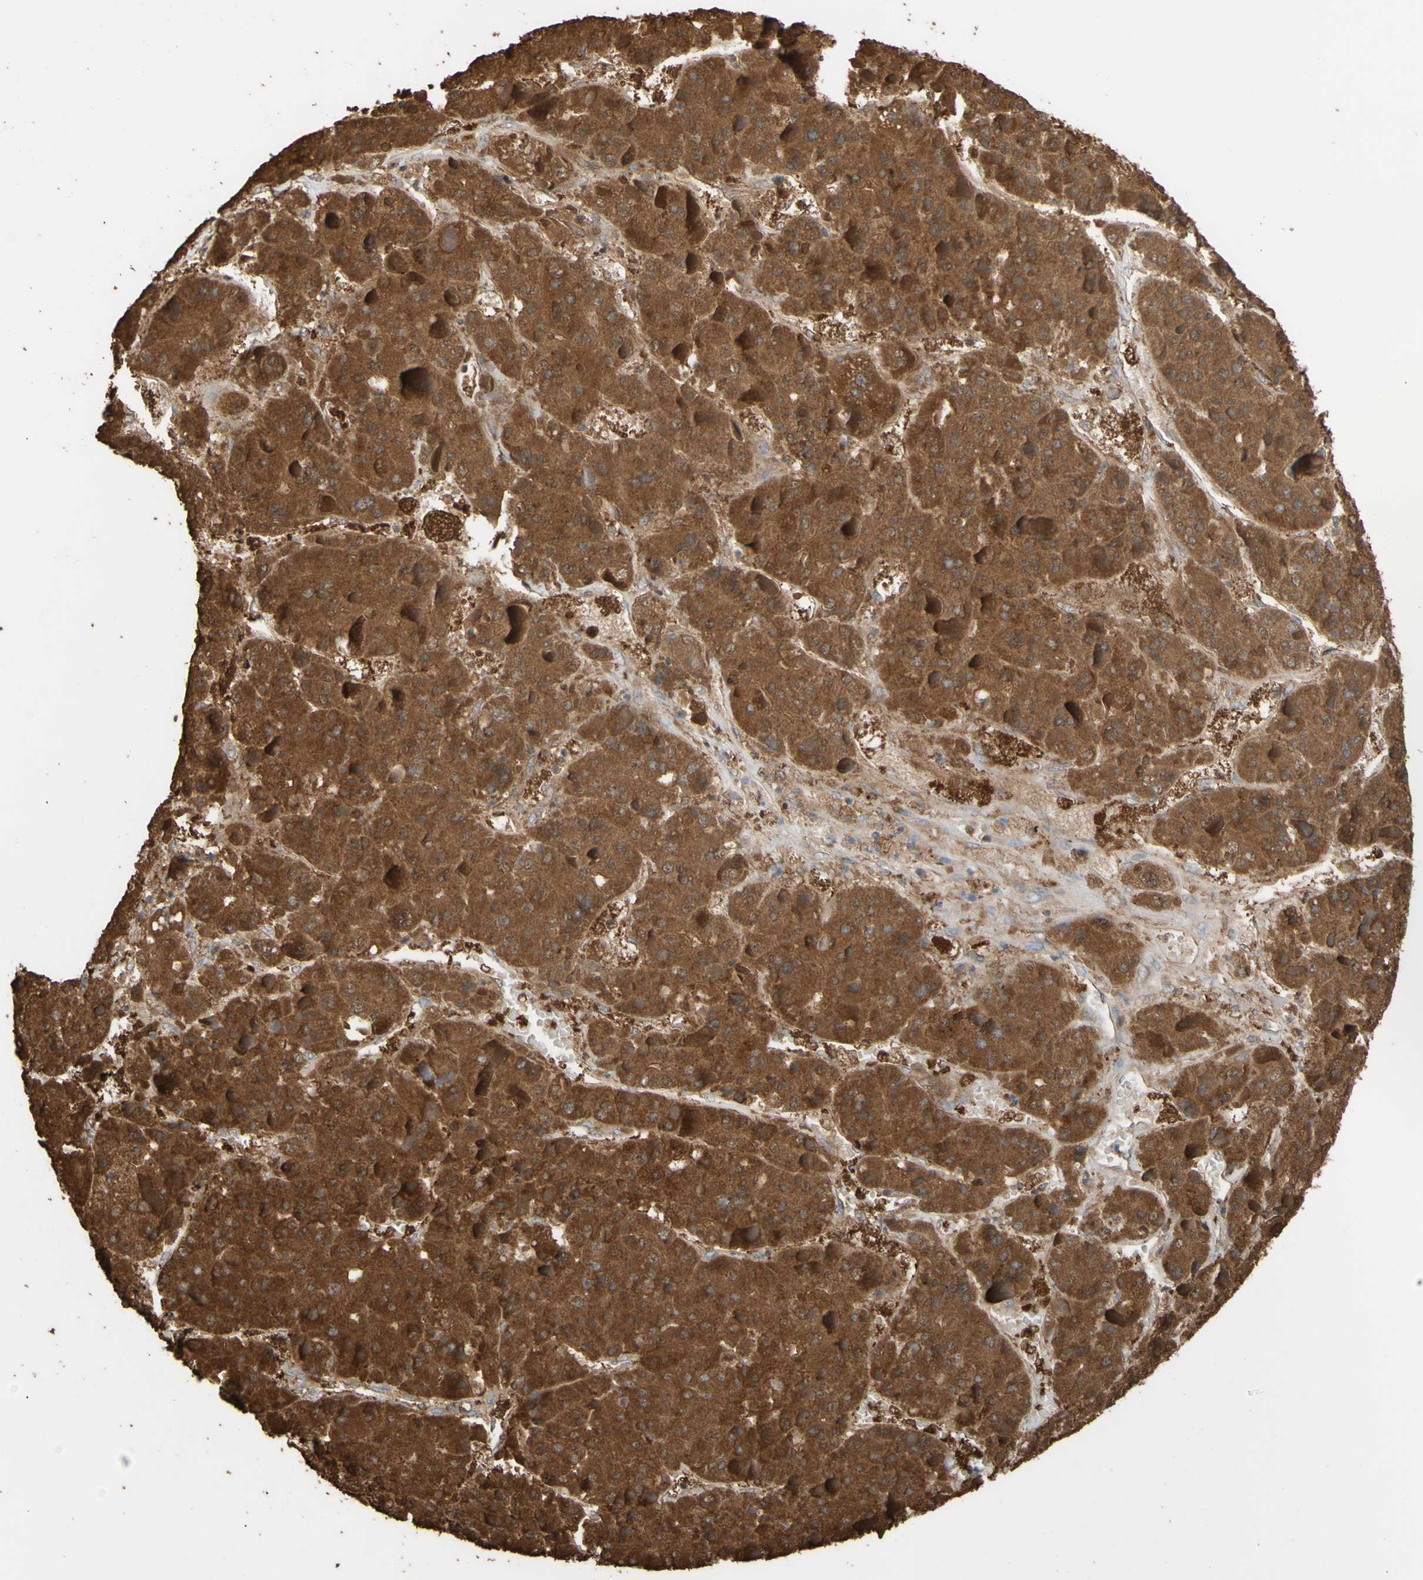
{"staining": {"intensity": "strong", "quantity": ">75%", "location": "cytoplasmic/membranous"}, "tissue": "liver cancer", "cell_type": "Tumor cells", "image_type": "cancer", "snomed": [{"axis": "morphology", "description": "Carcinoma, Hepatocellular, NOS"}, {"axis": "topography", "description": "Liver"}], "caption": "Immunohistochemistry (IHC) photomicrograph of neoplastic tissue: human hepatocellular carcinoma (liver) stained using immunohistochemistry shows high levels of strong protein expression localized specifically in the cytoplasmic/membranous of tumor cells, appearing as a cytoplasmic/membranous brown color.", "gene": "ALDH9A1", "patient": {"sex": "female", "age": 73}}